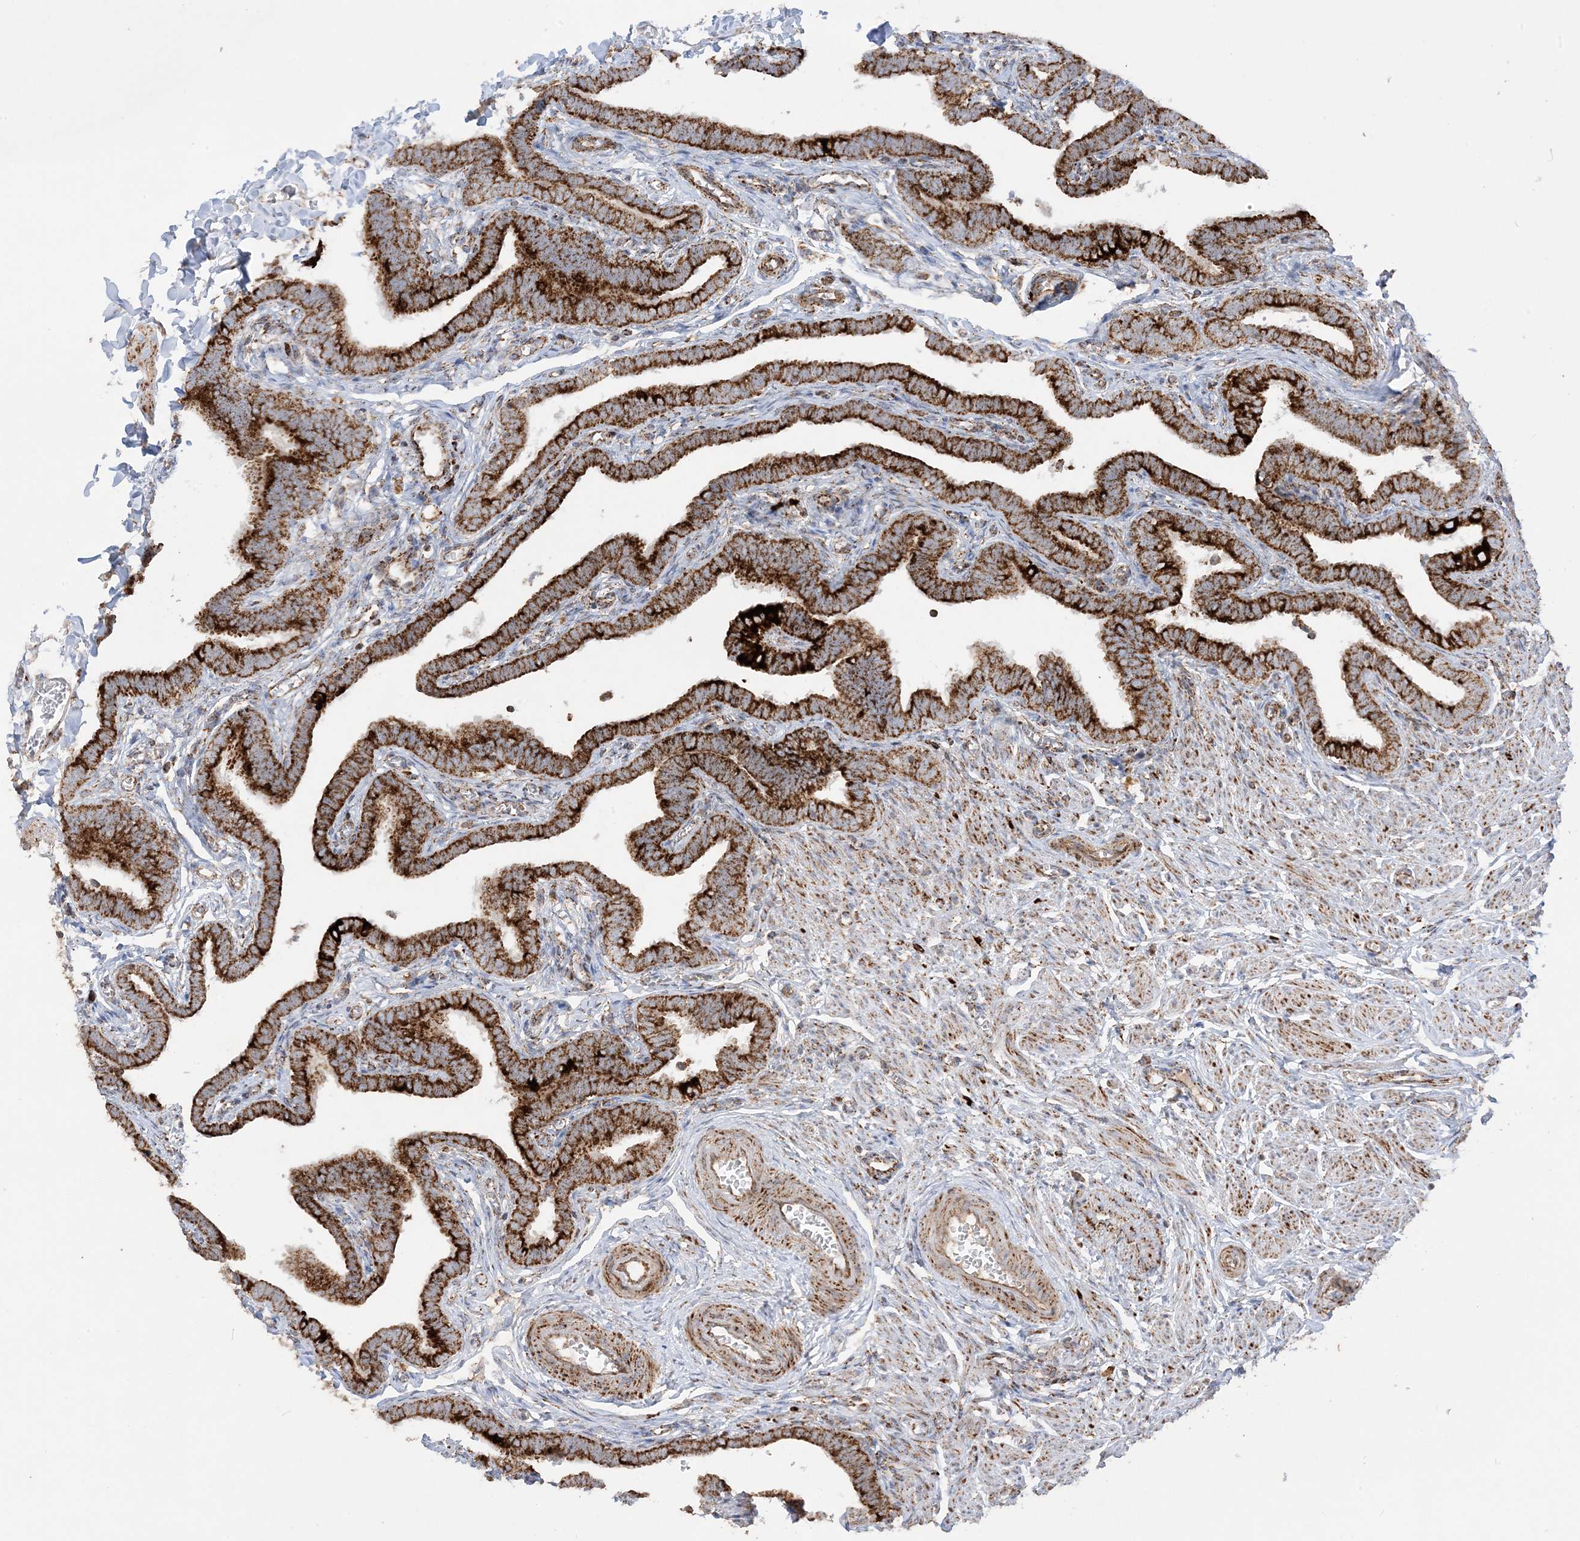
{"staining": {"intensity": "strong", "quantity": ">75%", "location": "cytoplasmic/membranous"}, "tissue": "fallopian tube", "cell_type": "Glandular cells", "image_type": "normal", "snomed": [{"axis": "morphology", "description": "Normal tissue, NOS"}, {"axis": "topography", "description": "Fallopian tube"}], "caption": "The image demonstrates a brown stain indicating the presence of a protein in the cytoplasmic/membranous of glandular cells in fallopian tube. The staining is performed using DAB brown chromogen to label protein expression. The nuclei are counter-stained blue using hematoxylin.", "gene": "NDUFAF3", "patient": {"sex": "female", "age": 36}}